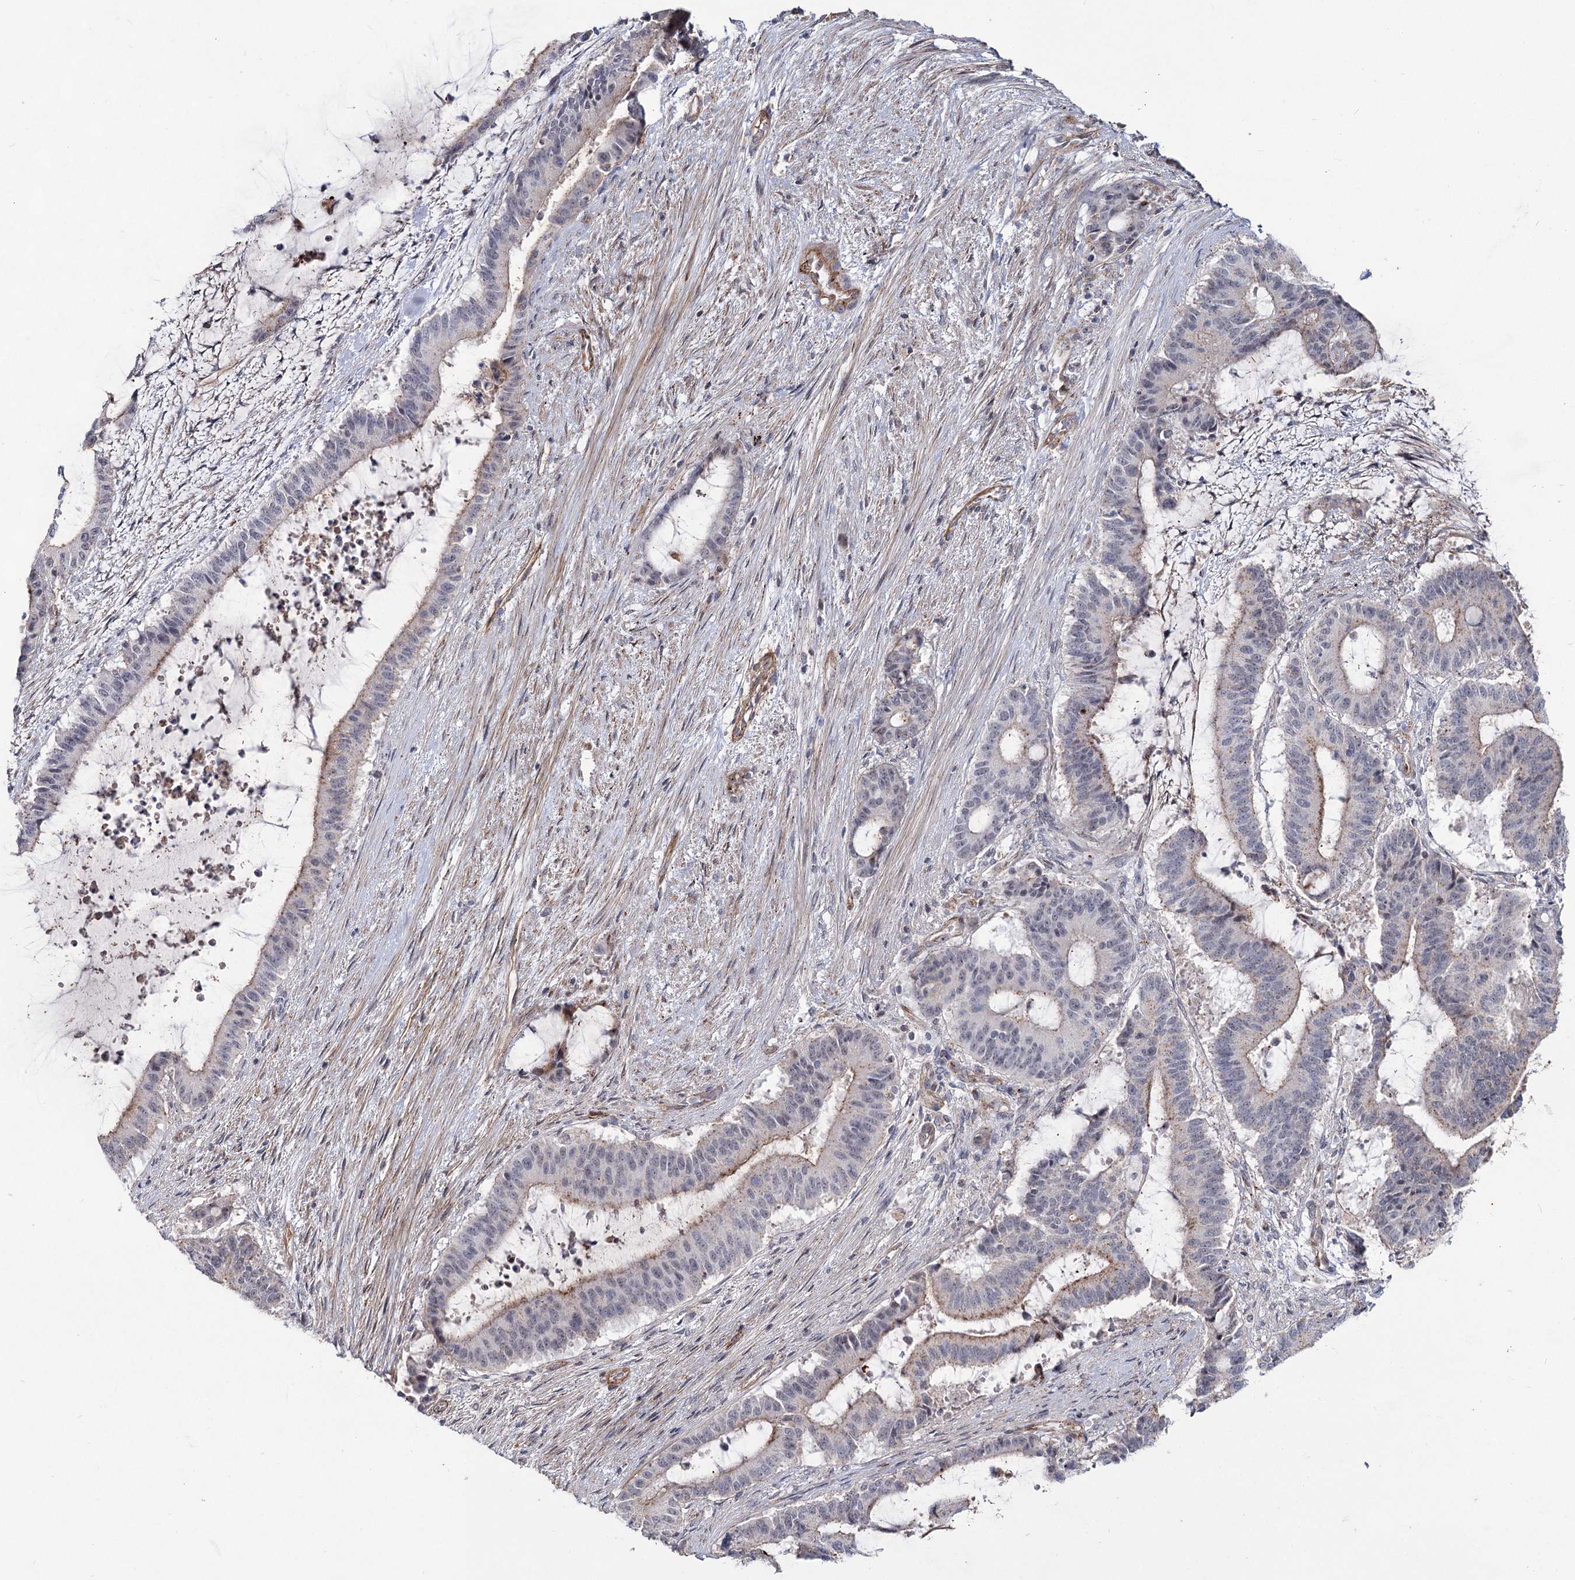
{"staining": {"intensity": "weak", "quantity": "<25%", "location": "cytoplasmic/membranous"}, "tissue": "liver cancer", "cell_type": "Tumor cells", "image_type": "cancer", "snomed": [{"axis": "morphology", "description": "Normal tissue, NOS"}, {"axis": "morphology", "description": "Cholangiocarcinoma"}, {"axis": "topography", "description": "Liver"}, {"axis": "topography", "description": "Peripheral nerve tissue"}], "caption": "High power microscopy photomicrograph of an immunohistochemistry histopathology image of liver cancer (cholangiocarcinoma), revealing no significant positivity in tumor cells.", "gene": "ATL2", "patient": {"sex": "female", "age": 73}}